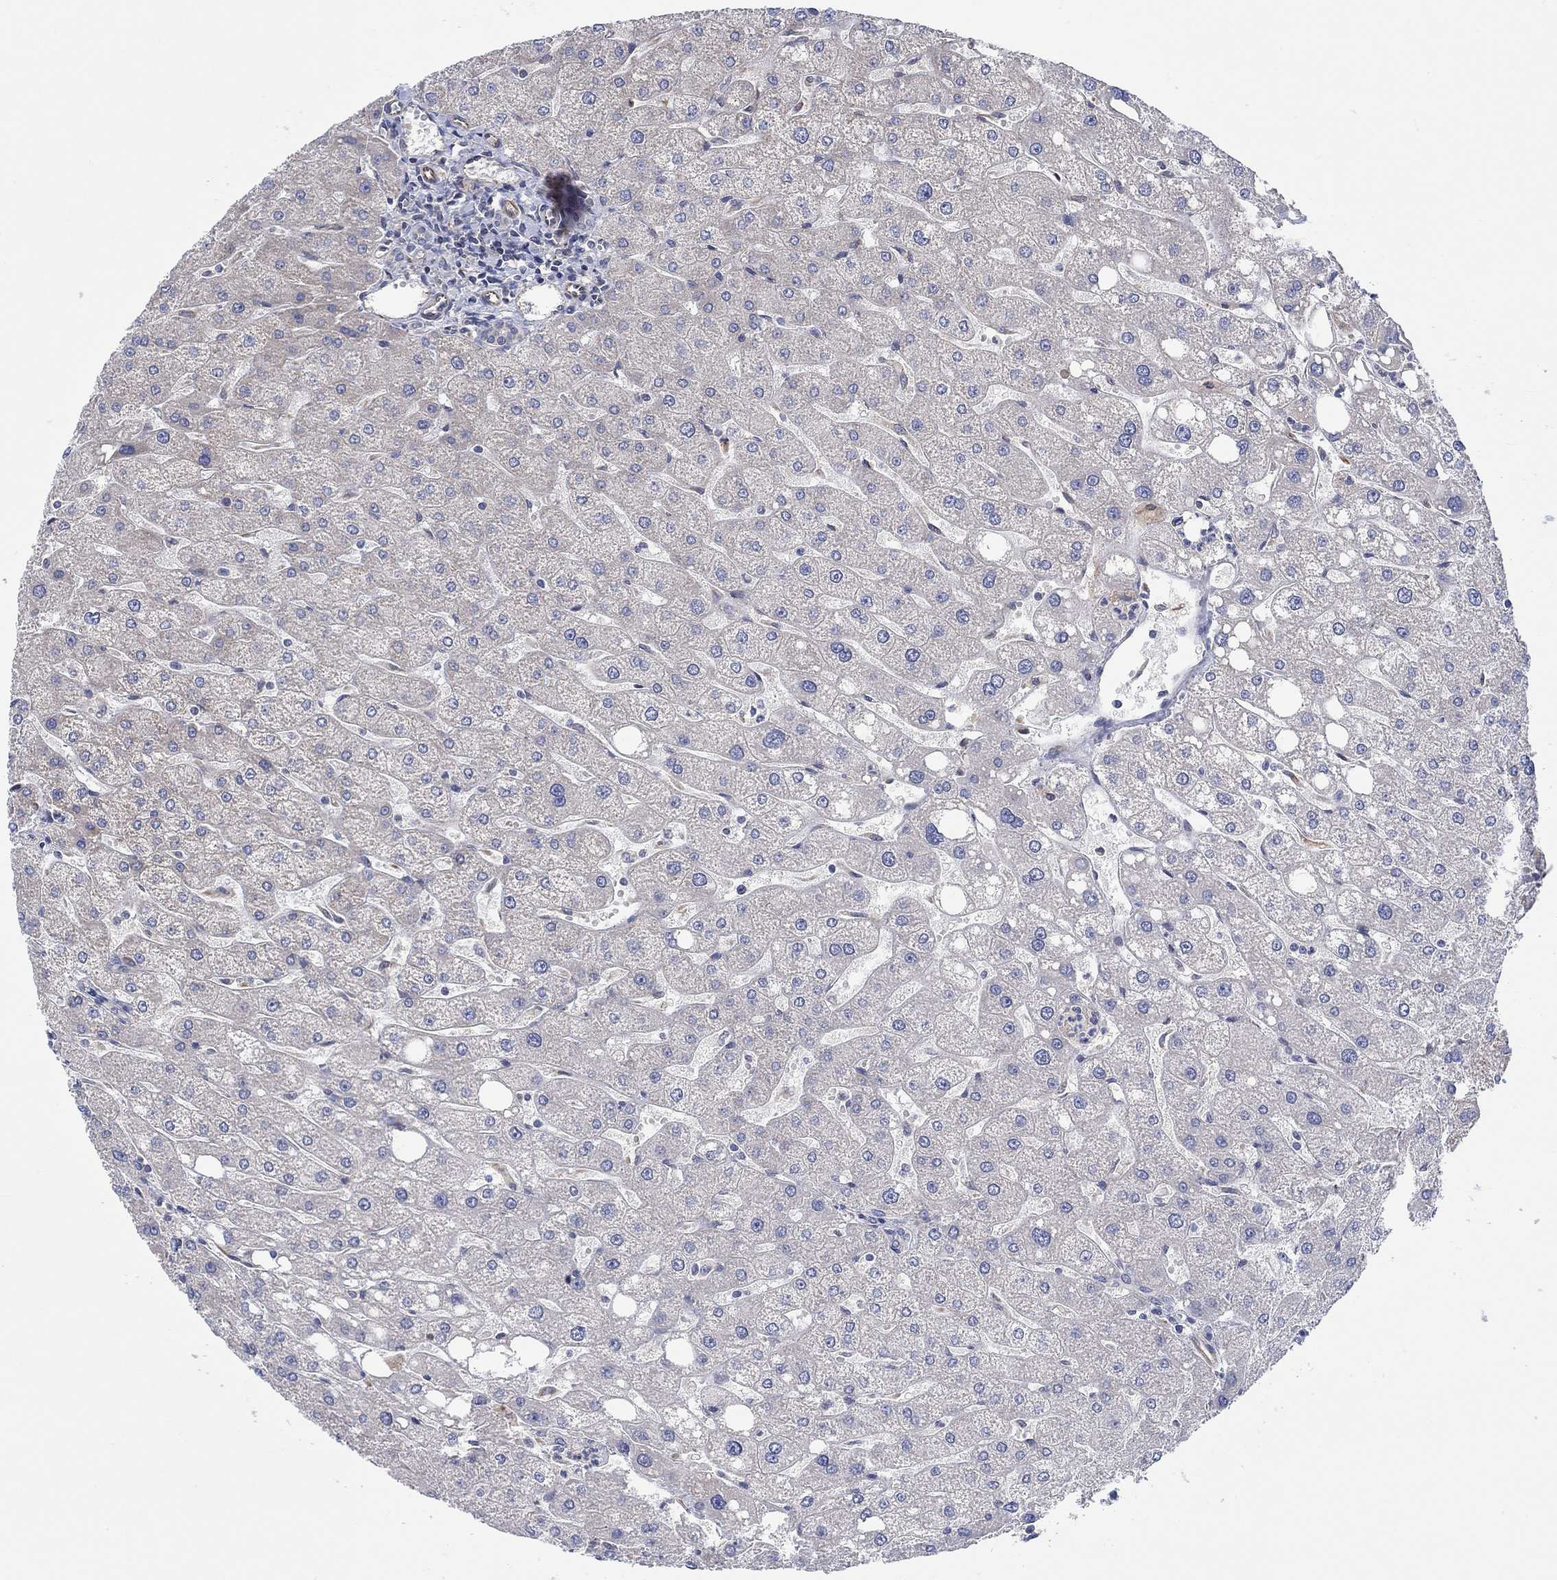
{"staining": {"intensity": "negative", "quantity": "none", "location": "none"}, "tissue": "liver", "cell_type": "Cholangiocytes", "image_type": "normal", "snomed": [{"axis": "morphology", "description": "Normal tissue, NOS"}, {"axis": "topography", "description": "Liver"}], "caption": "The histopathology image shows no staining of cholangiocytes in benign liver. (Stains: DAB (3,3'-diaminobenzidine) immunohistochemistry (IHC) with hematoxylin counter stain, Microscopy: brightfield microscopy at high magnification).", "gene": "CAMK1D", "patient": {"sex": "male", "age": 67}}